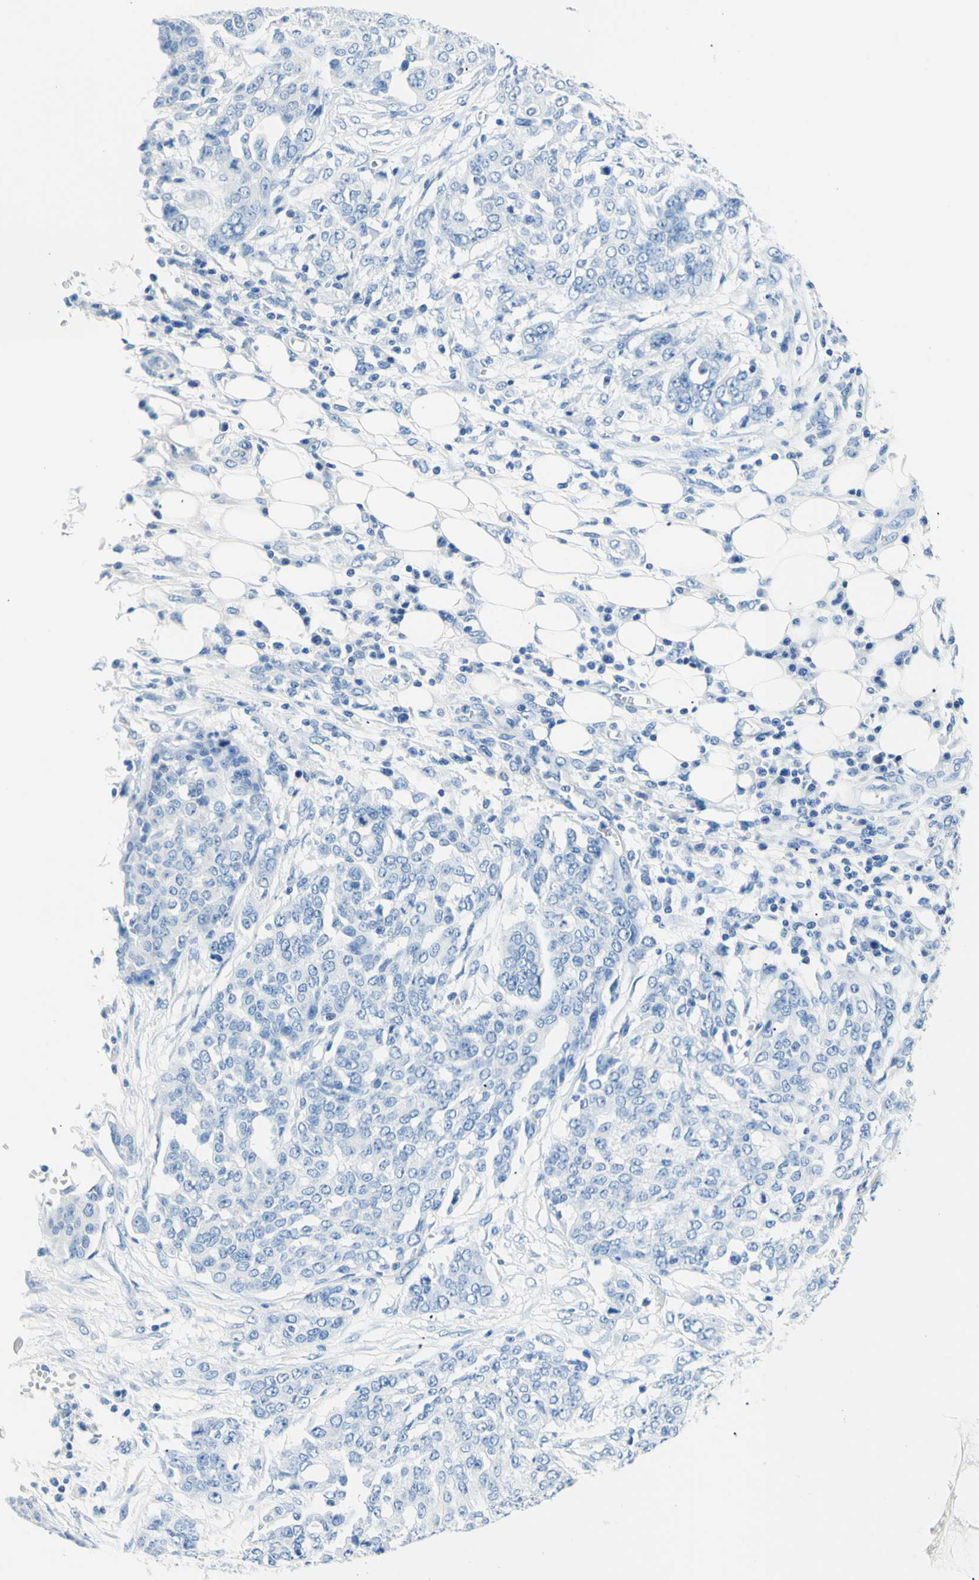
{"staining": {"intensity": "negative", "quantity": "none", "location": "none"}, "tissue": "ovarian cancer", "cell_type": "Tumor cells", "image_type": "cancer", "snomed": [{"axis": "morphology", "description": "Cystadenocarcinoma, serous, NOS"}, {"axis": "topography", "description": "Soft tissue"}, {"axis": "topography", "description": "Ovary"}], "caption": "Tumor cells are negative for protein expression in human ovarian cancer. The staining is performed using DAB (3,3'-diaminobenzidine) brown chromogen with nuclei counter-stained in using hematoxylin.", "gene": "HPCA", "patient": {"sex": "female", "age": 57}}